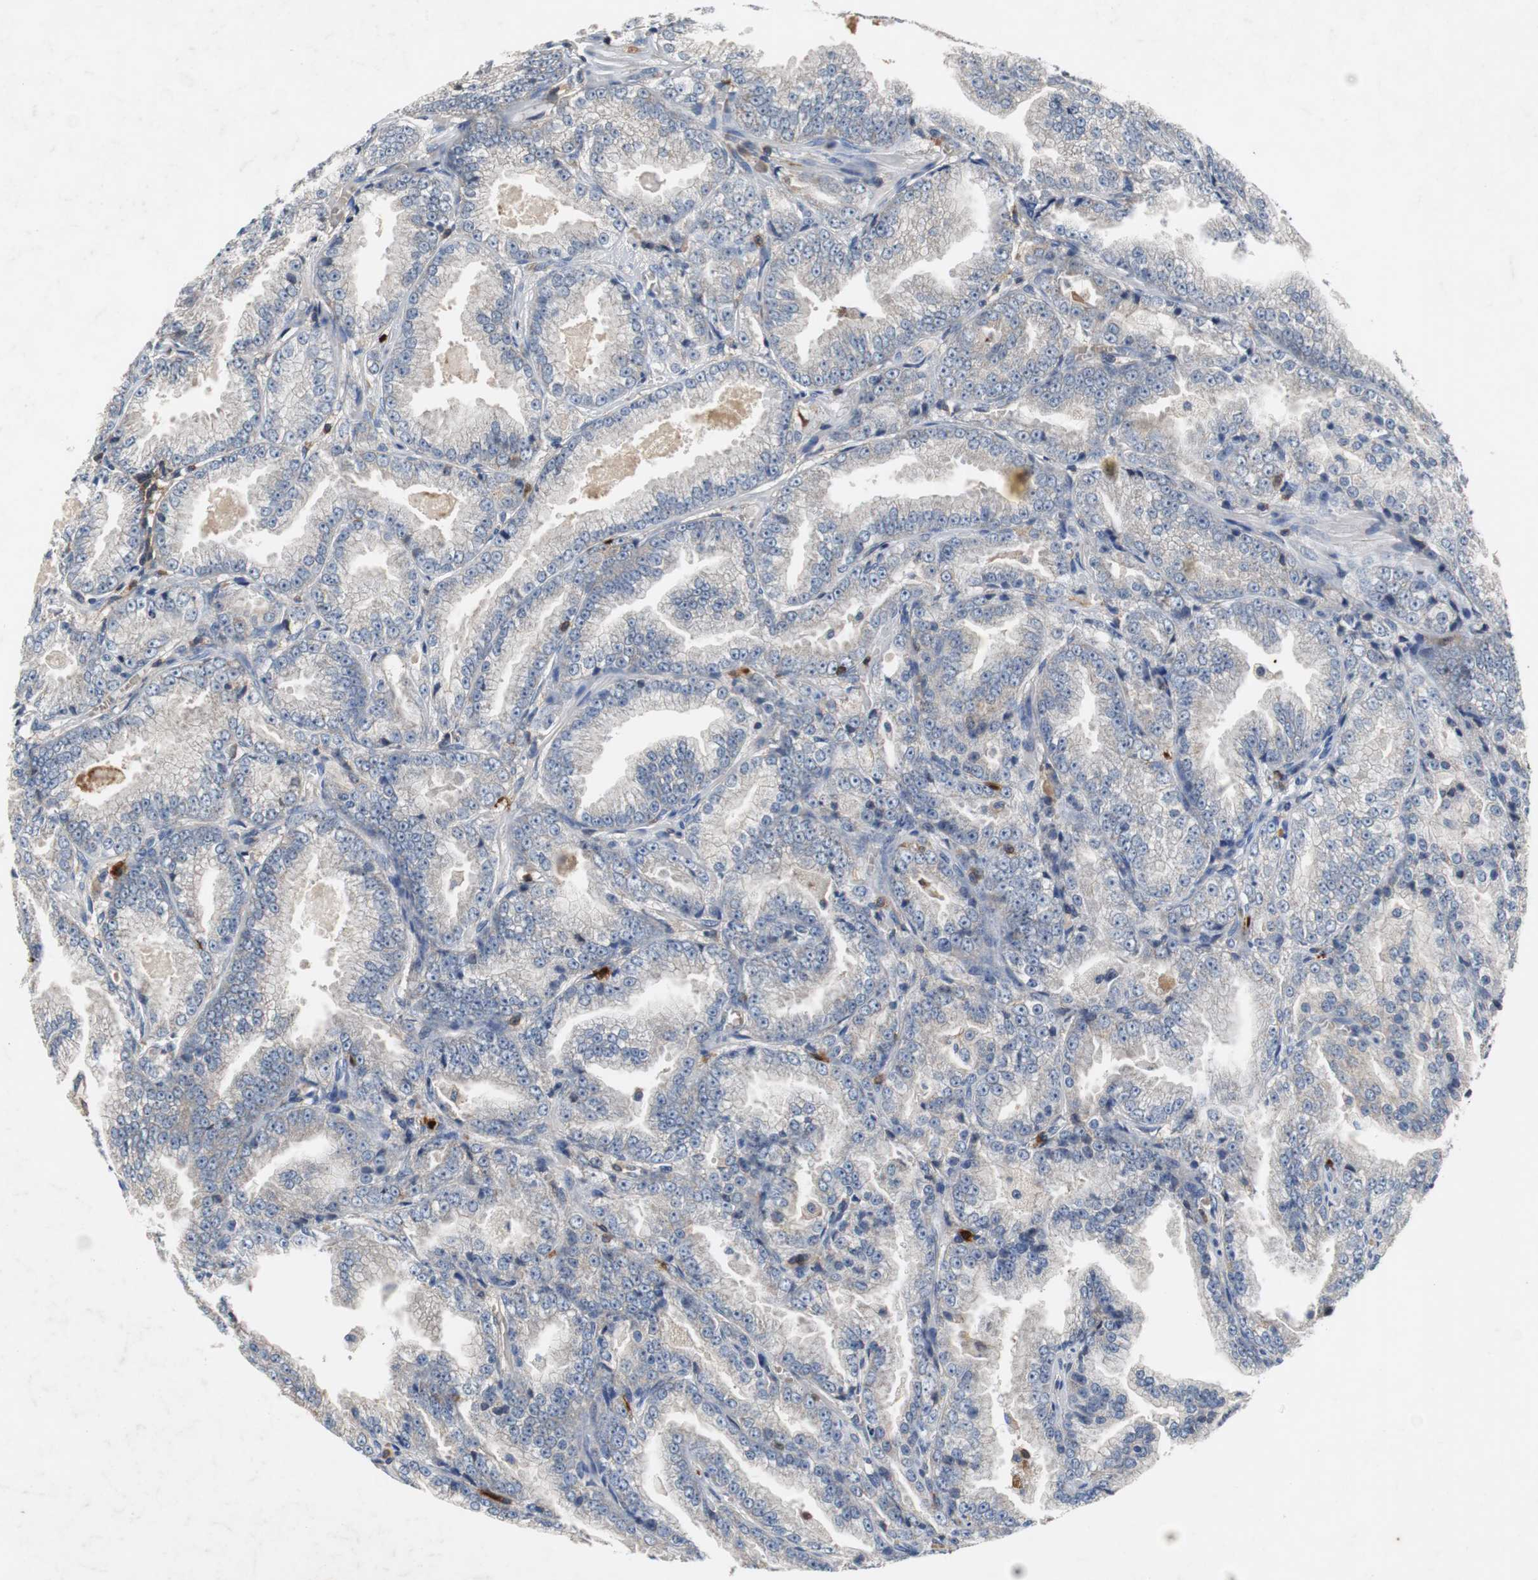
{"staining": {"intensity": "weak", "quantity": "25%-75%", "location": "cytoplasmic/membranous"}, "tissue": "prostate cancer", "cell_type": "Tumor cells", "image_type": "cancer", "snomed": [{"axis": "morphology", "description": "Adenocarcinoma, High grade"}, {"axis": "topography", "description": "Prostate"}], "caption": "IHC histopathology image of prostate cancer (high-grade adenocarcinoma) stained for a protein (brown), which exhibits low levels of weak cytoplasmic/membranous expression in about 25%-75% of tumor cells.", "gene": "CALB2", "patient": {"sex": "male", "age": 61}}